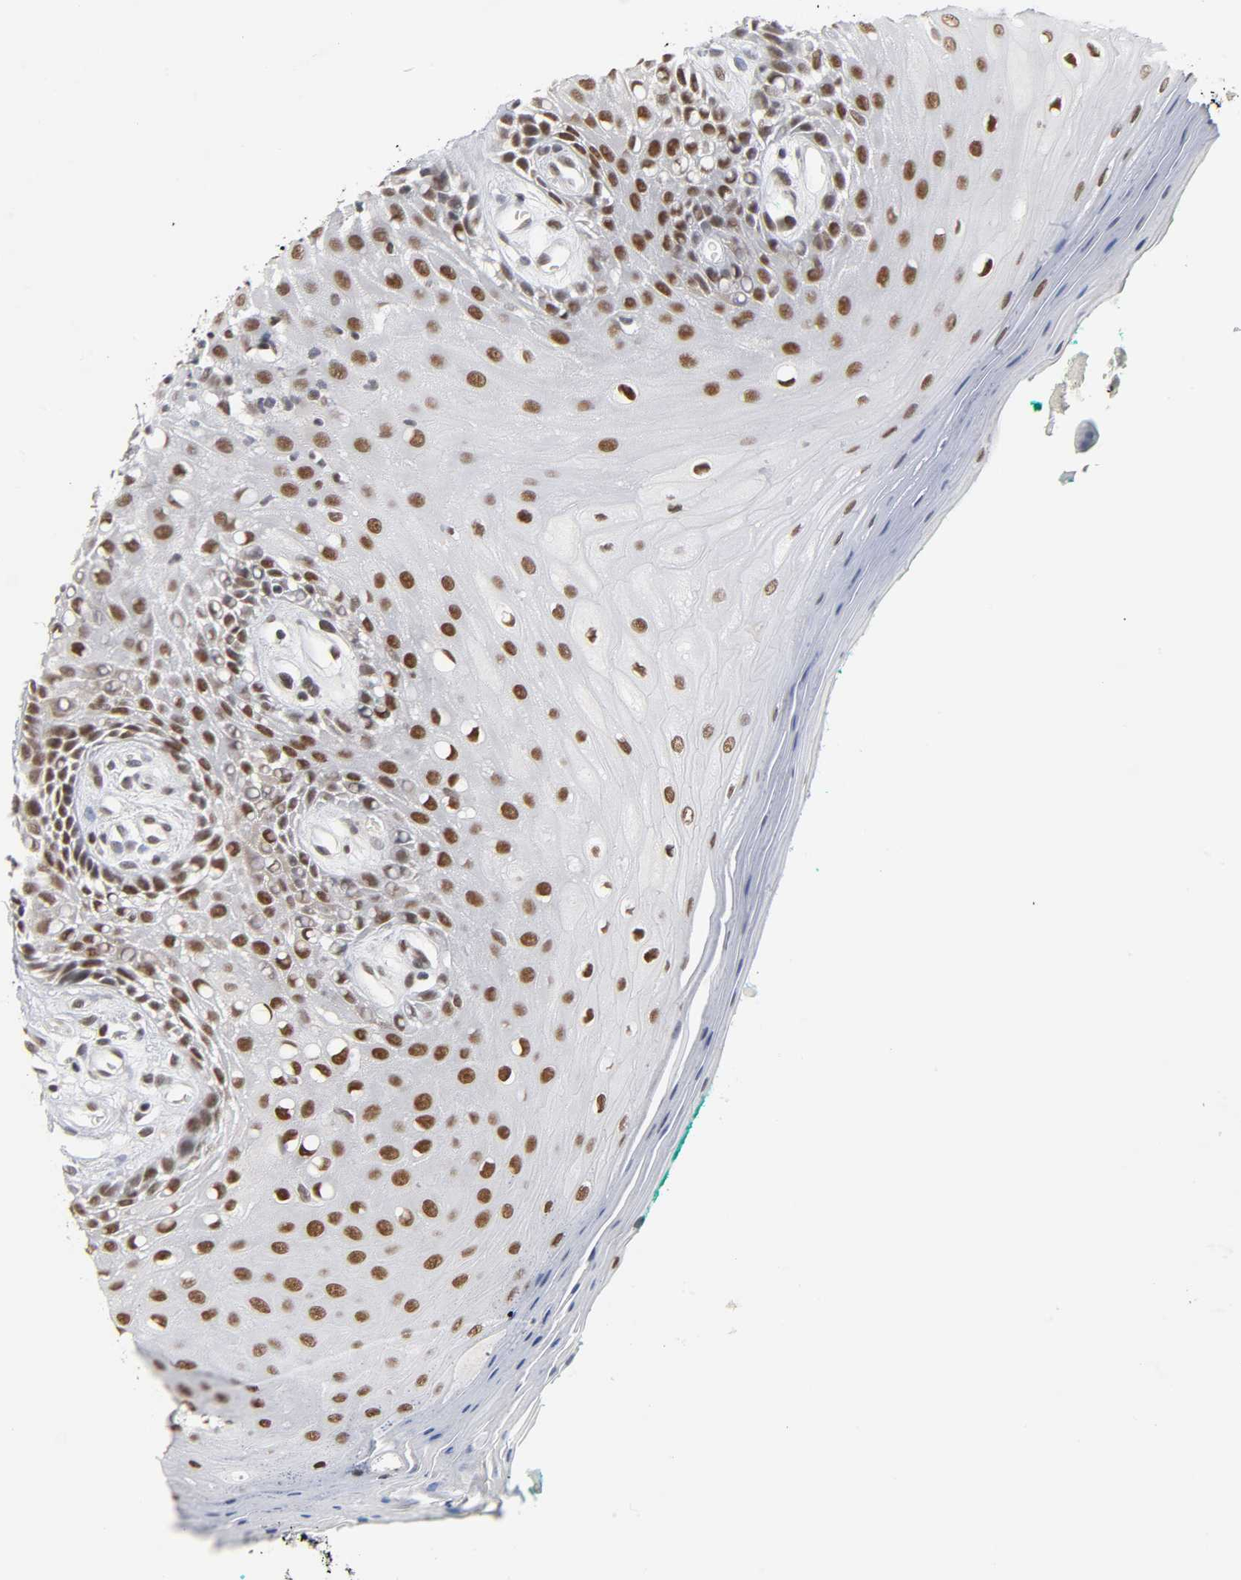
{"staining": {"intensity": "moderate", "quantity": ">75%", "location": "nuclear"}, "tissue": "oral mucosa", "cell_type": "Squamous epithelial cells", "image_type": "normal", "snomed": [{"axis": "morphology", "description": "Normal tissue, NOS"}, {"axis": "morphology", "description": "Squamous cell carcinoma, NOS"}, {"axis": "topography", "description": "Skeletal muscle"}, {"axis": "topography", "description": "Oral tissue"}, {"axis": "topography", "description": "Head-Neck"}], "caption": "This is an image of IHC staining of benign oral mucosa, which shows moderate positivity in the nuclear of squamous epithelial cells.", "gene": "TRIM33", "patient": {"sex": "female", "age": 84}}